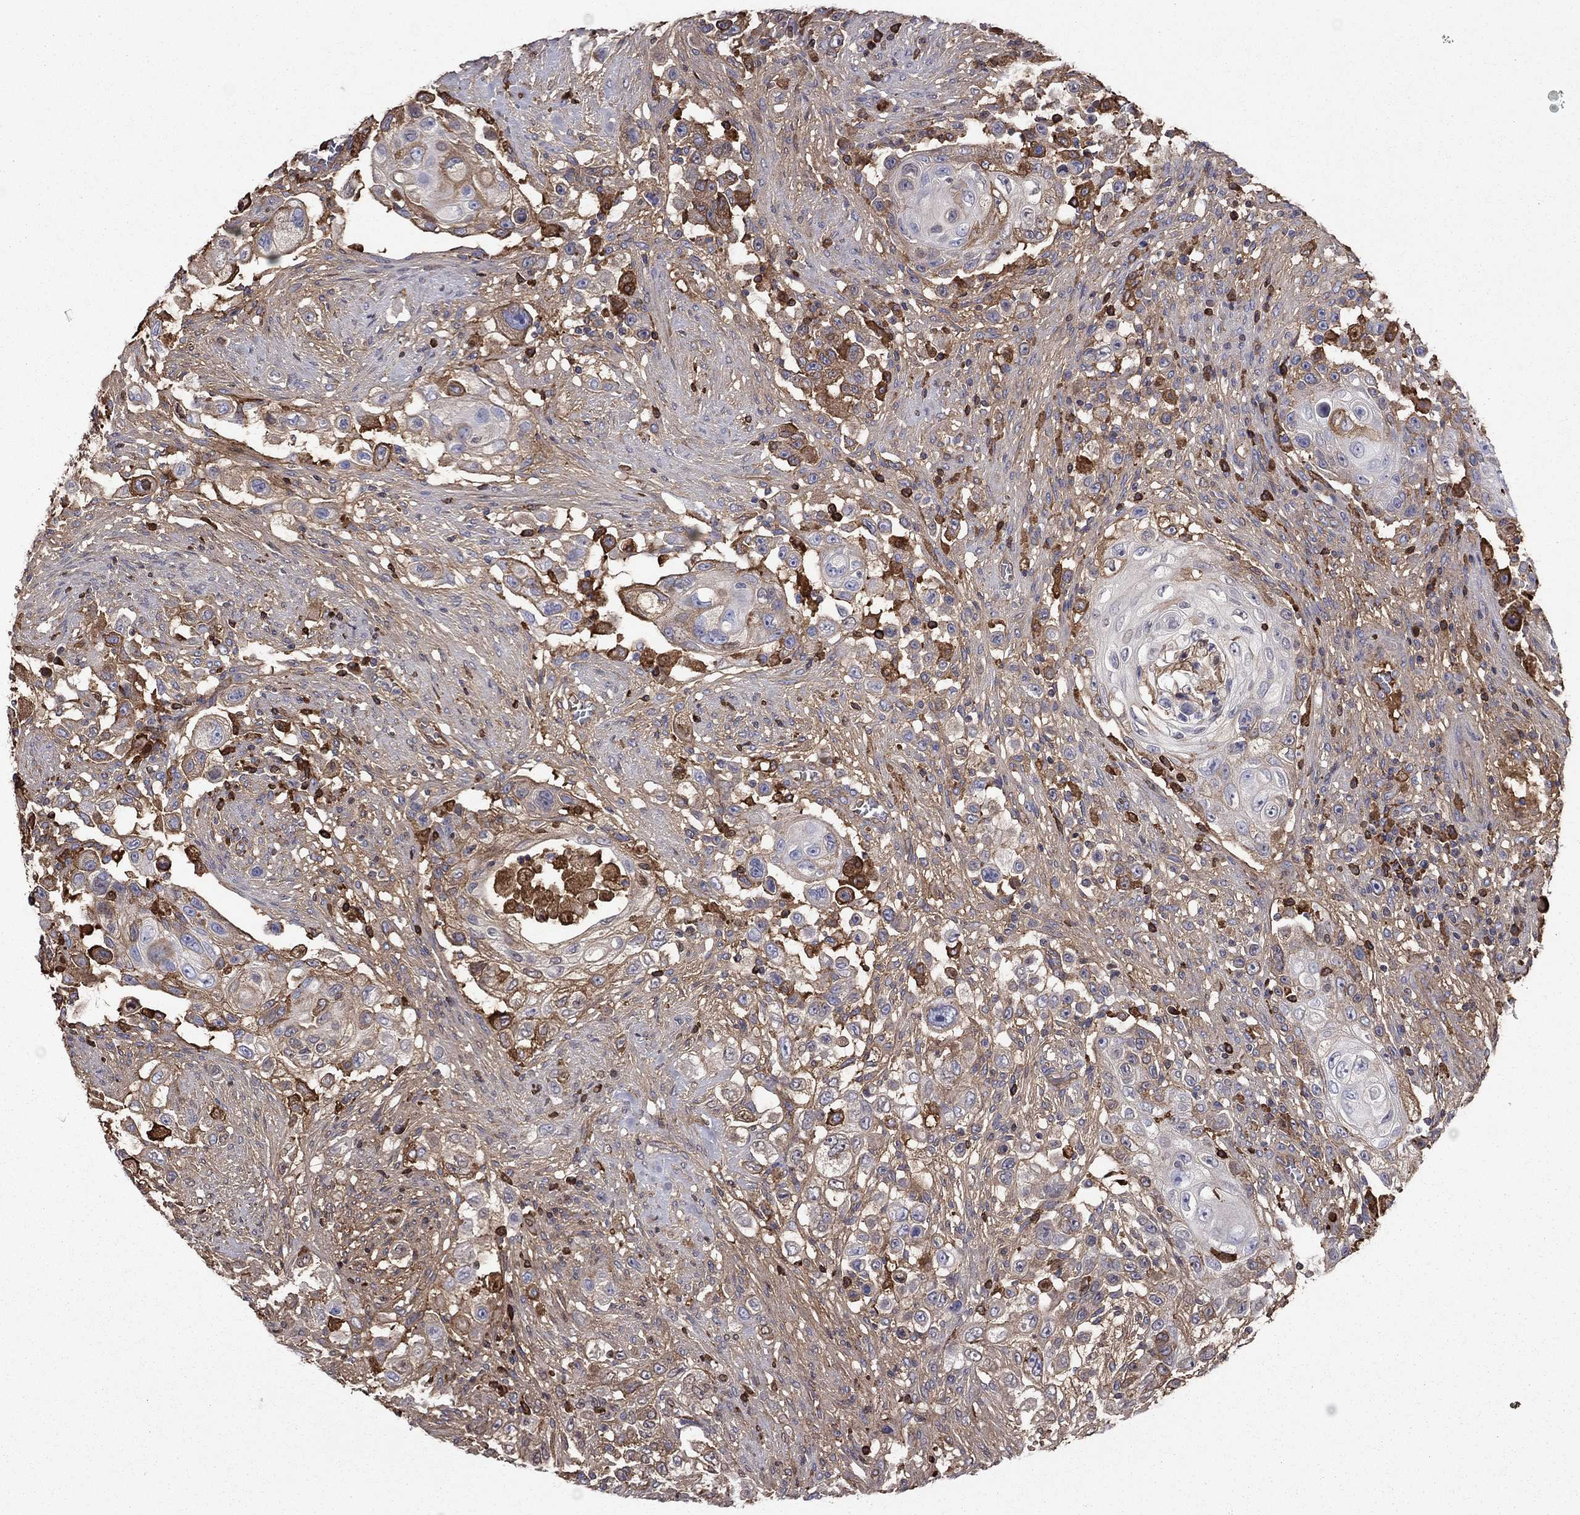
{"staining": {"intensity": "strong", "quantity": "<25%", "location": "cytoplasmic/membranous"}, "tissue": "urothelial cancer", "cell_type": "Tumor cells", "image_type": "cancer", "snomed": [{"axis": "morphology", "description": "Urothelial carcinoma, High grade"}, {"axis": "topography", "description": "Urinary bladder"}], "caption": "A histopathology image of human urothelial carcinoma (high-grade) stained for a protein exhibits strong cytoplasmic/membranous brown staining in tumor cells.", "gene": "HPX", "patient": {"sex": "female", "age": 56}}